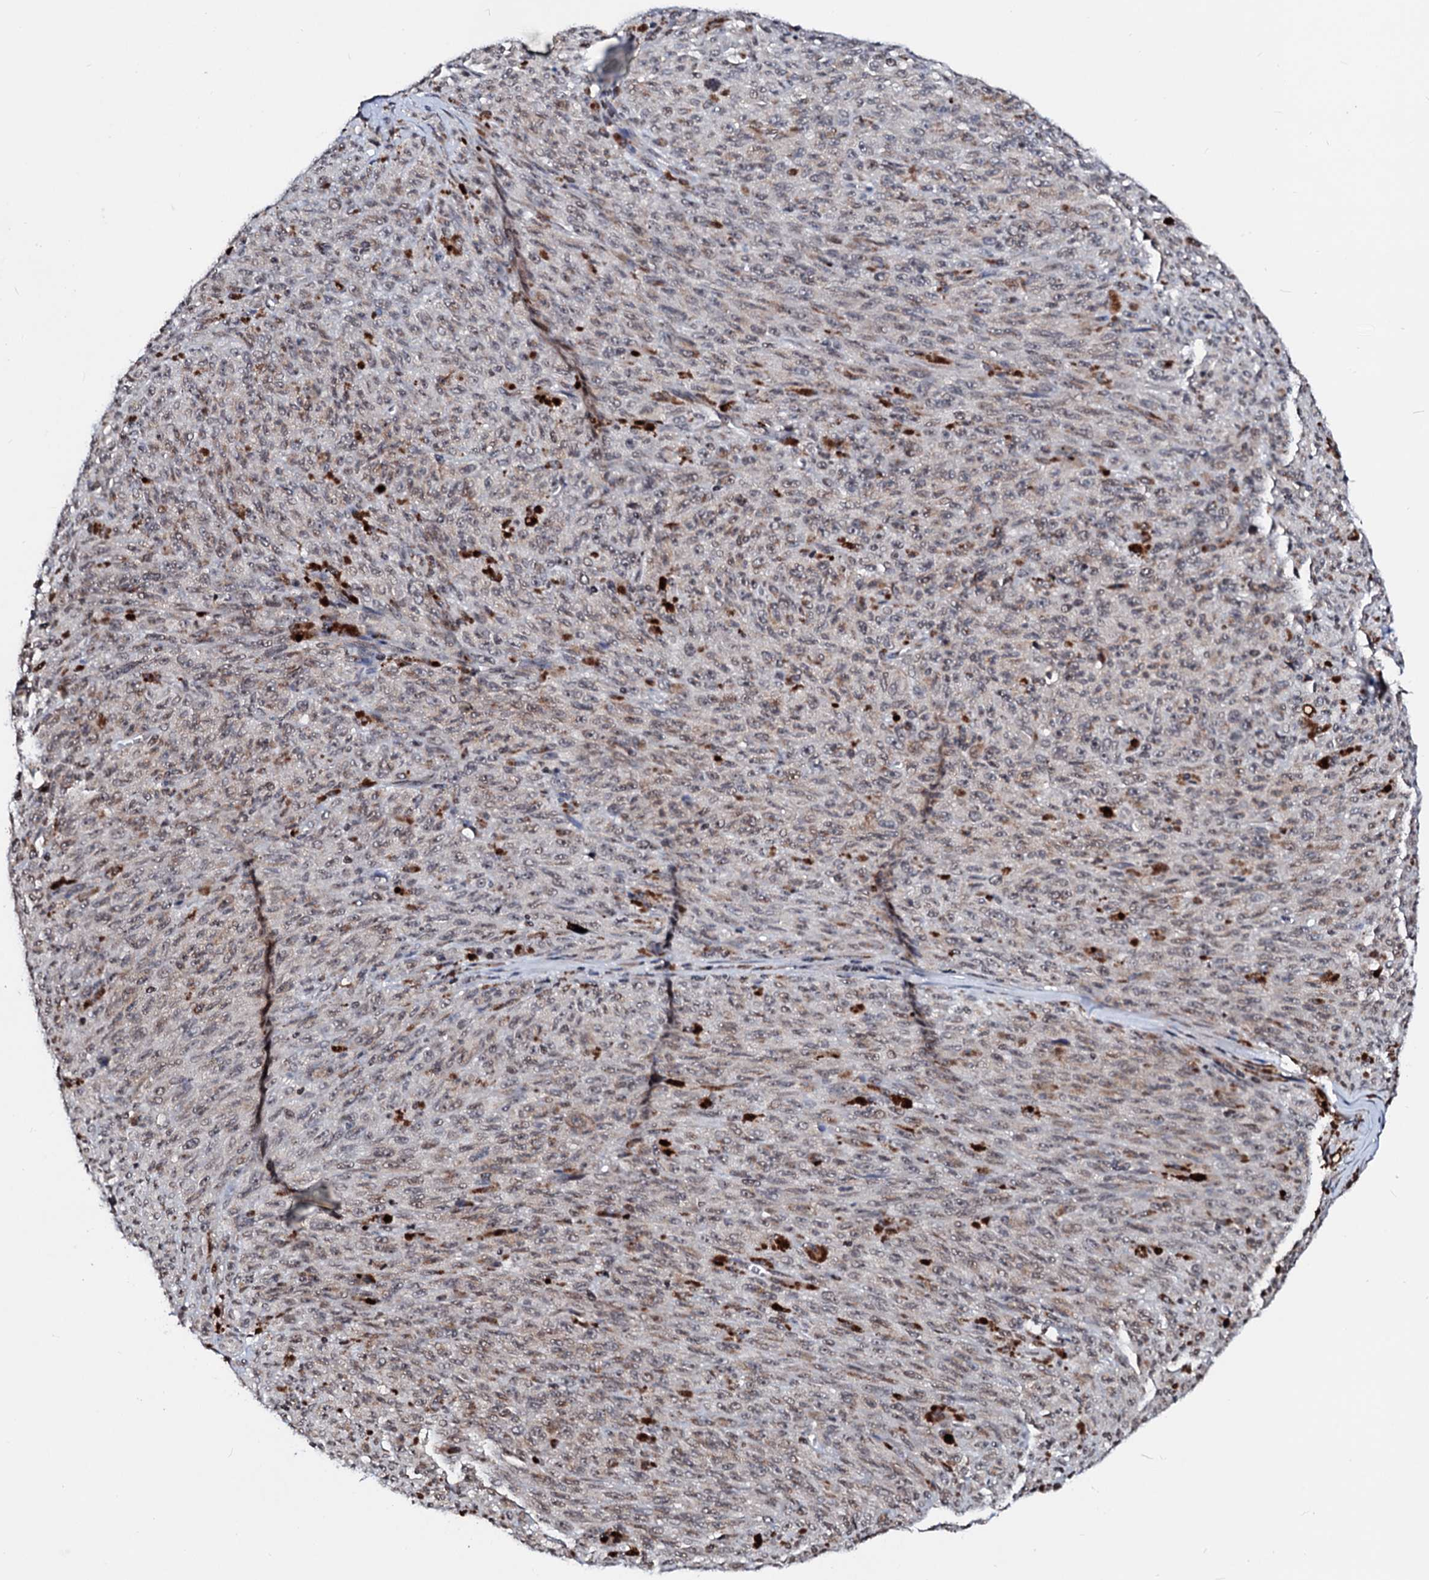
{"staining": {"intensity": "weak", "quantity": "25%-75%", "location": "cytoplasmic/membranous"}, "tissue": "melanoma", "cell_type": "Tumor cells", "image_type": "cancer", "snomed": [{"axis": "morphology", "description": "Malignant melanoma, NOS"}, {"axis": "topography", "description": "Skin"}], "caption": "There is low levels of weak cytoplasmic/membranous expression in tumor cells of melanoma, as demonstrated by immunohistochemical staining (brown color).", "gene": "LSM11", "patient": {"sex": "female", "age": 82}}